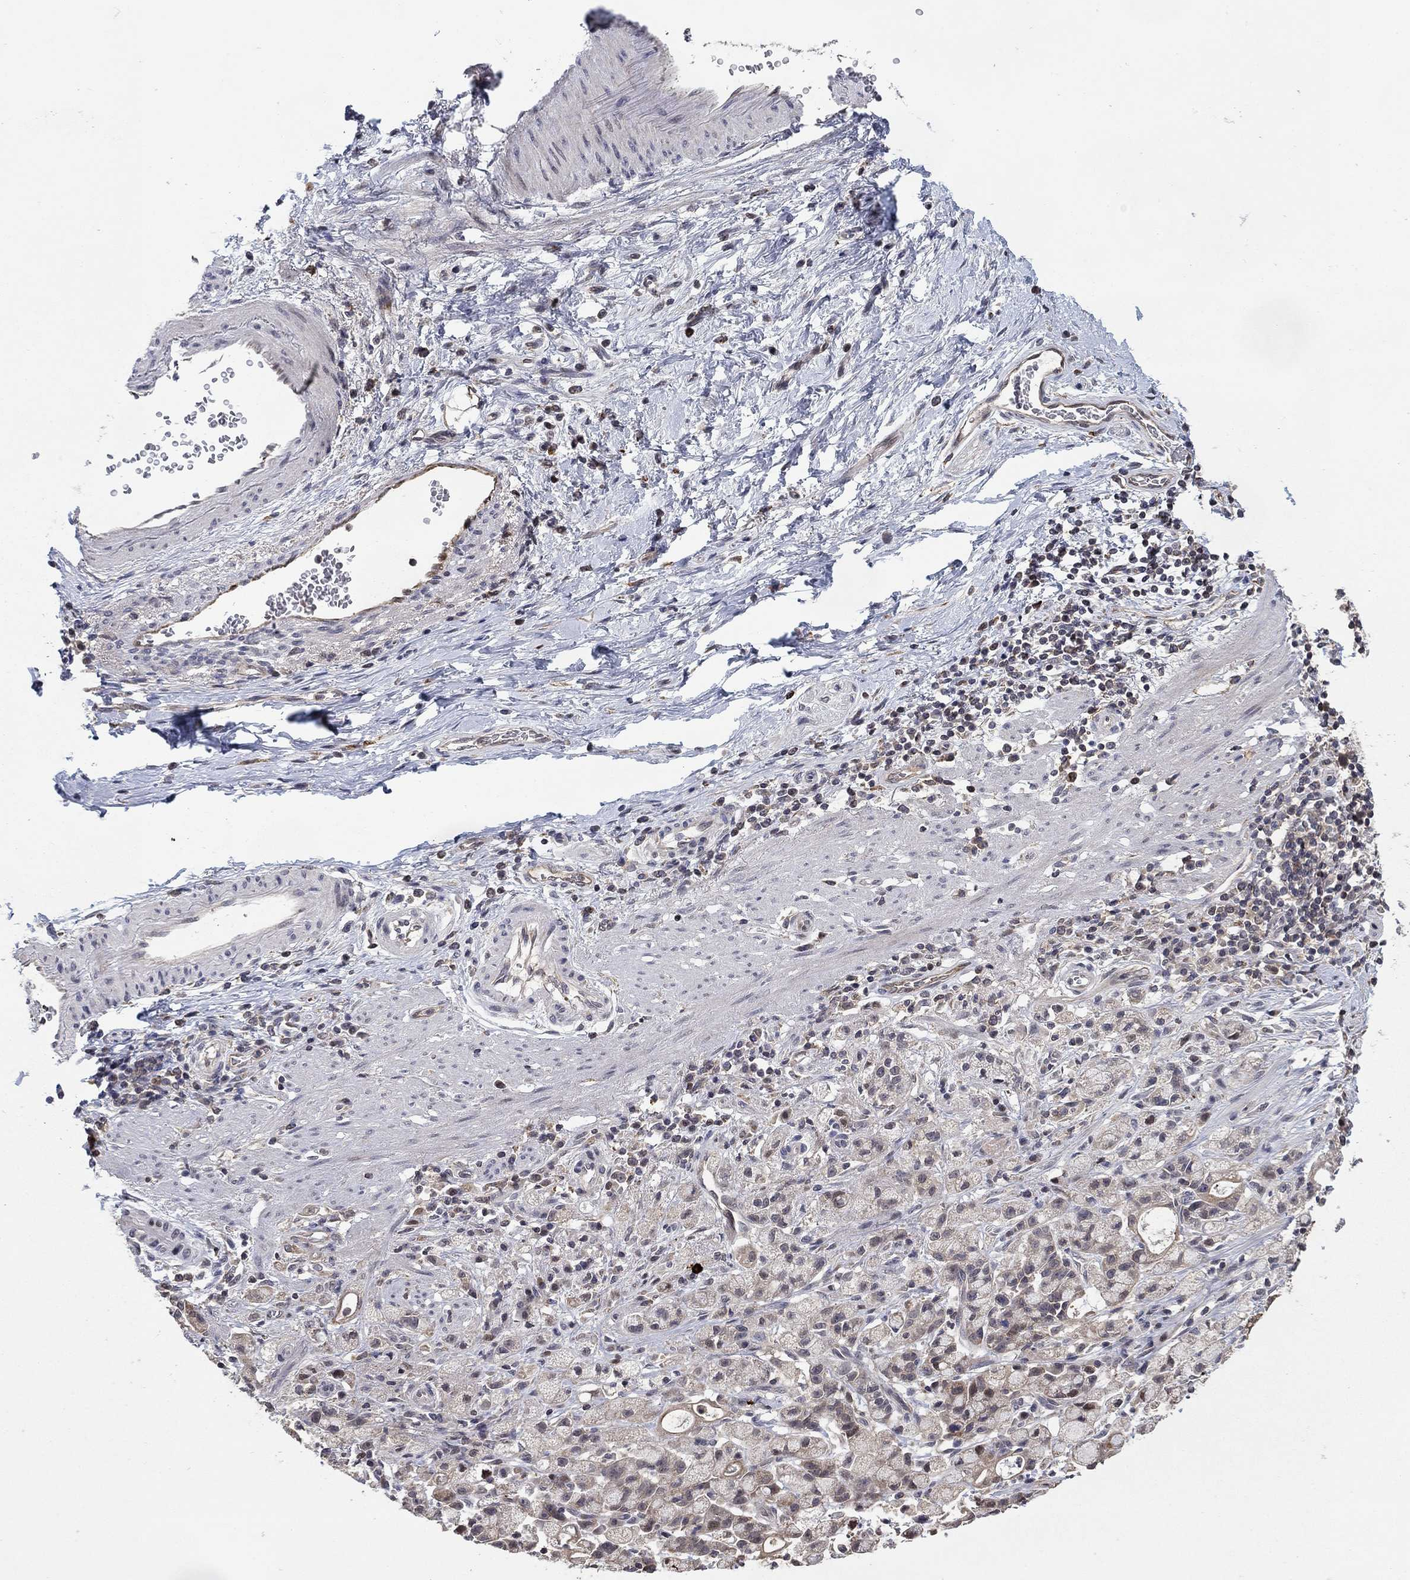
{"staining": {"intensity": "weak", "quantity": "25%-75%", "location": "cytoplasmic/membranous"}, "tissue": "stomach cancer", "cell_type": "Tumor cells", "image_type": "cancer", "snomed": [{"axis": "morphology", "description": "Adenocarcinoma, NOS"}, {"axis": "topography", "description": "Stomach"}], "caption": "IHC (DAB) staining of human adenocarcinoma (stomach) demonstrates weak cytoplasmic/membranous protein expression in approximately 25%-75% of tumor cells.", "gene": "LPCAT4", "patient": {"sex": "male", "age": 58}}